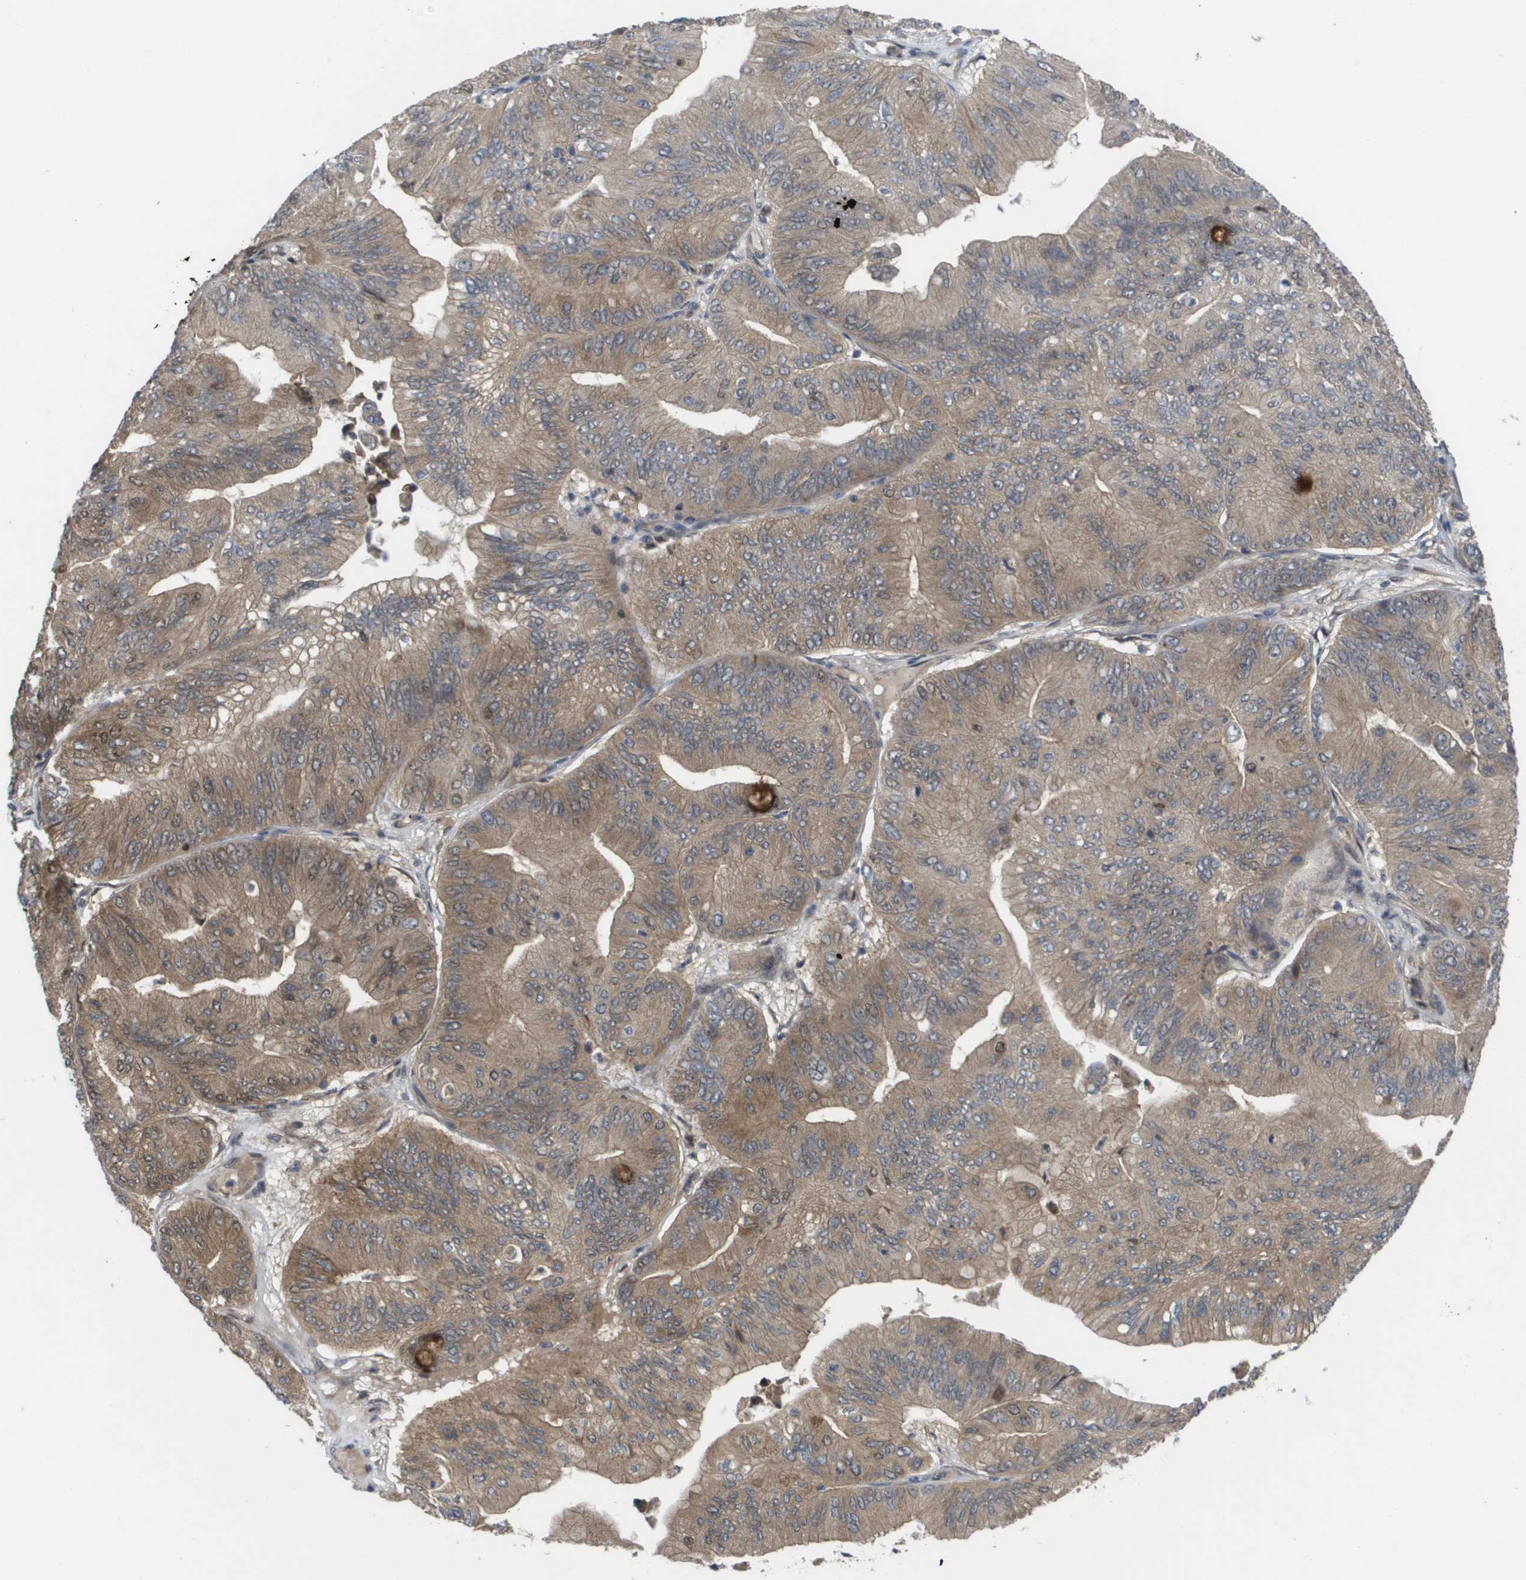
{"staining": {"intensity": "moderate", "quantity": ">75%", "location": "cytoplasmic/membranous,nuclear"}, "tissue": "ovarian cancer", "cell_type": "Tumor cells", "image_type": "cancer", "snomed": [{"axis": "morphology", "description": "Cystadenocarcinoma, mucinous, NOS"}, {"axis": "topography", "description": "Ovary"}], "caption": "The micrograph exhibits a brown stain indicating the presence of a protein in the cytoplasmic/membranous and nuclear of tumor cells in mucinous cystadenocarcinoma (ovarian).", "gene": "CTPS2", "patient": {"sex": "female", "age": 61}}